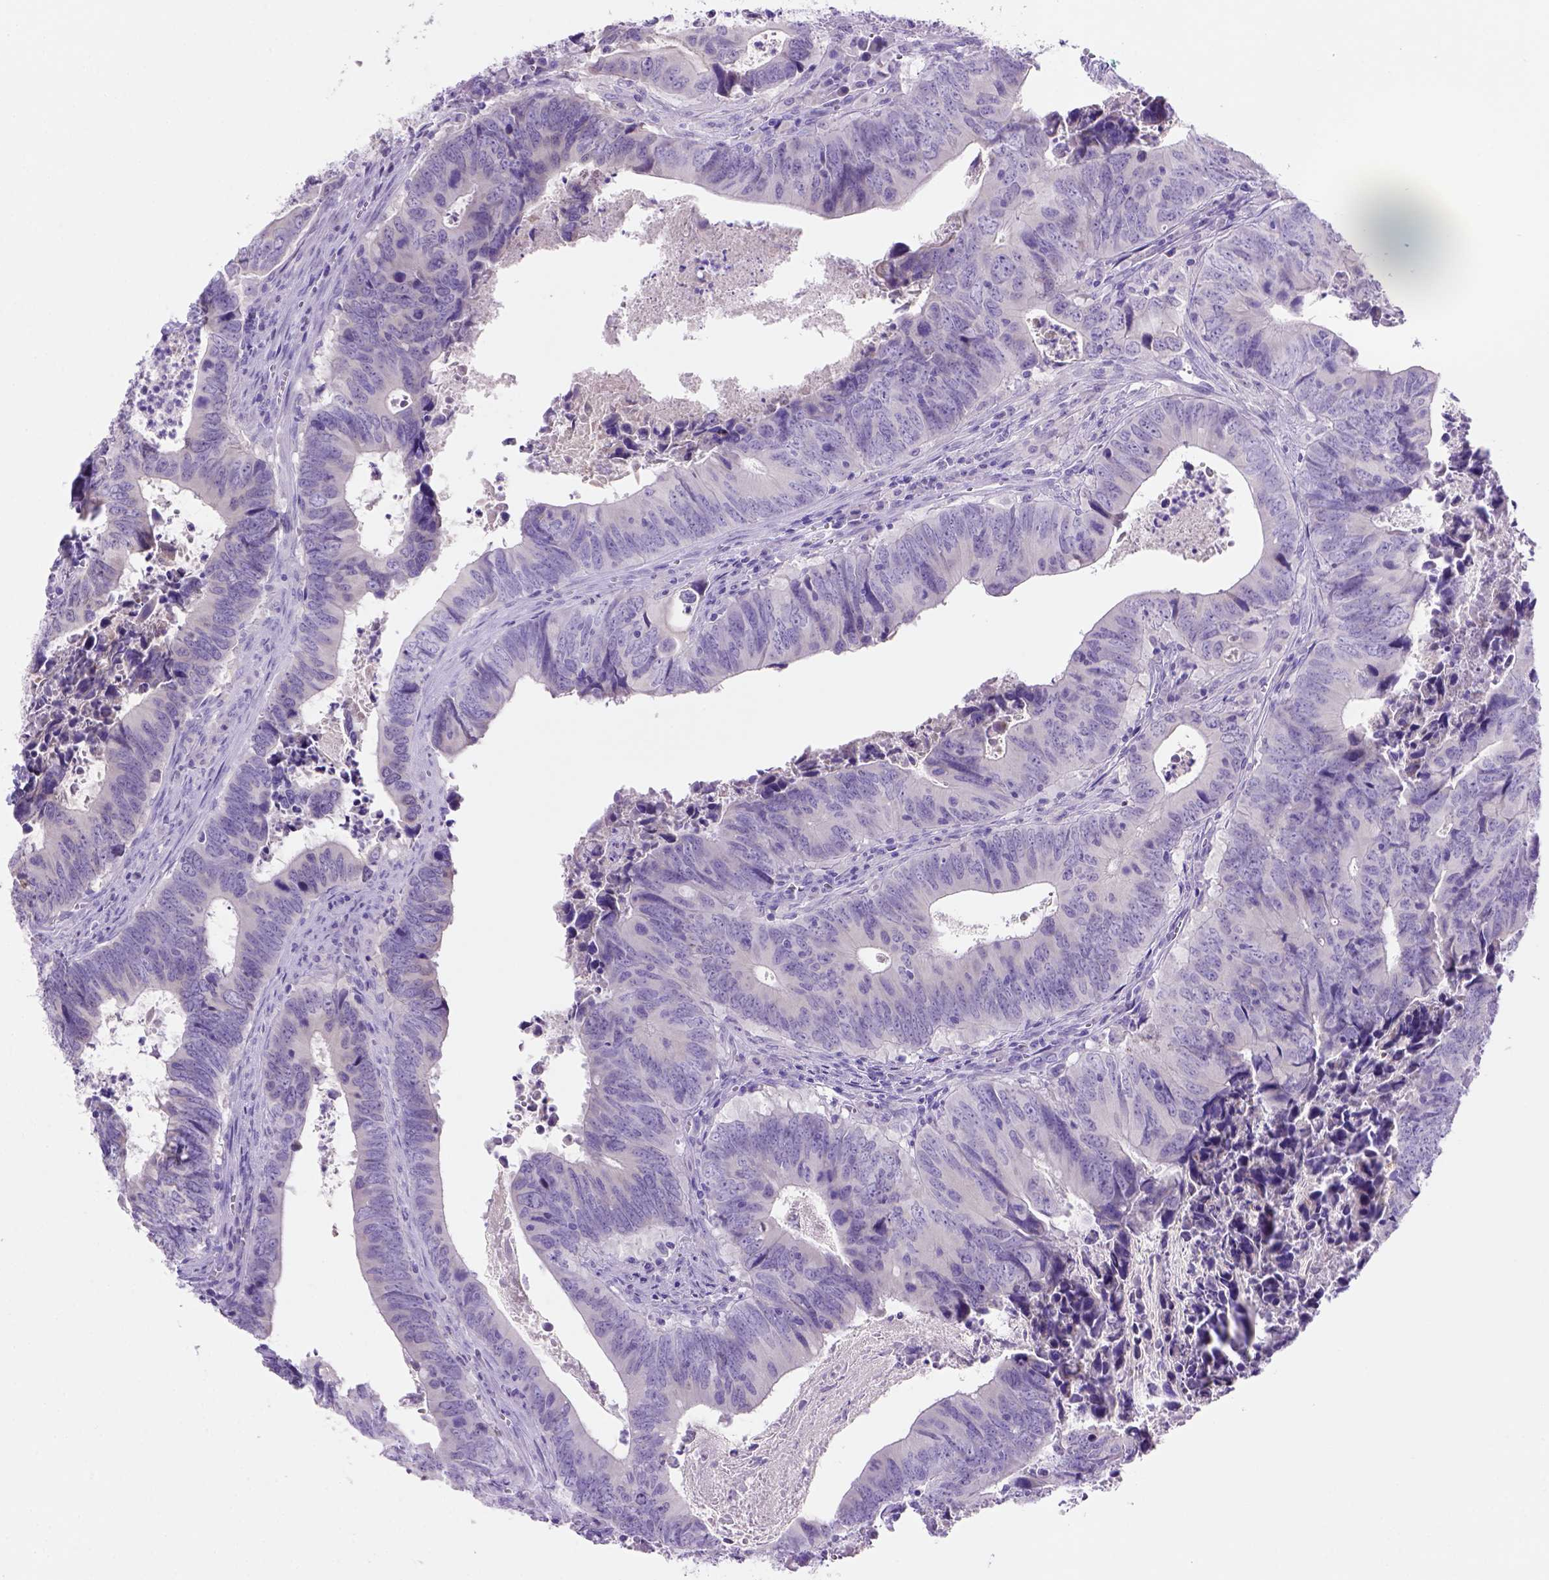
{"staining": {"intensity": "negative", "quantity": "none", "location": "none"}, "tissue": "colorectal cancer", "cell_type": "Tumor cells", "image_type": "cancer", "snomed": [{"axis": "morphology", "description": "Adenocarcinoma, NOS"}, {"axis": "topography", "description": "Colon"}], "caption": "An immunohistochemistry (IHC) photomicrograph of colorectal adenocarcinoma is shown. There is no staining in tumor cells of colorectal adenocarcinoma.", "gene": "SIRPD", "patient": {"sex": "female", "age": 82}}